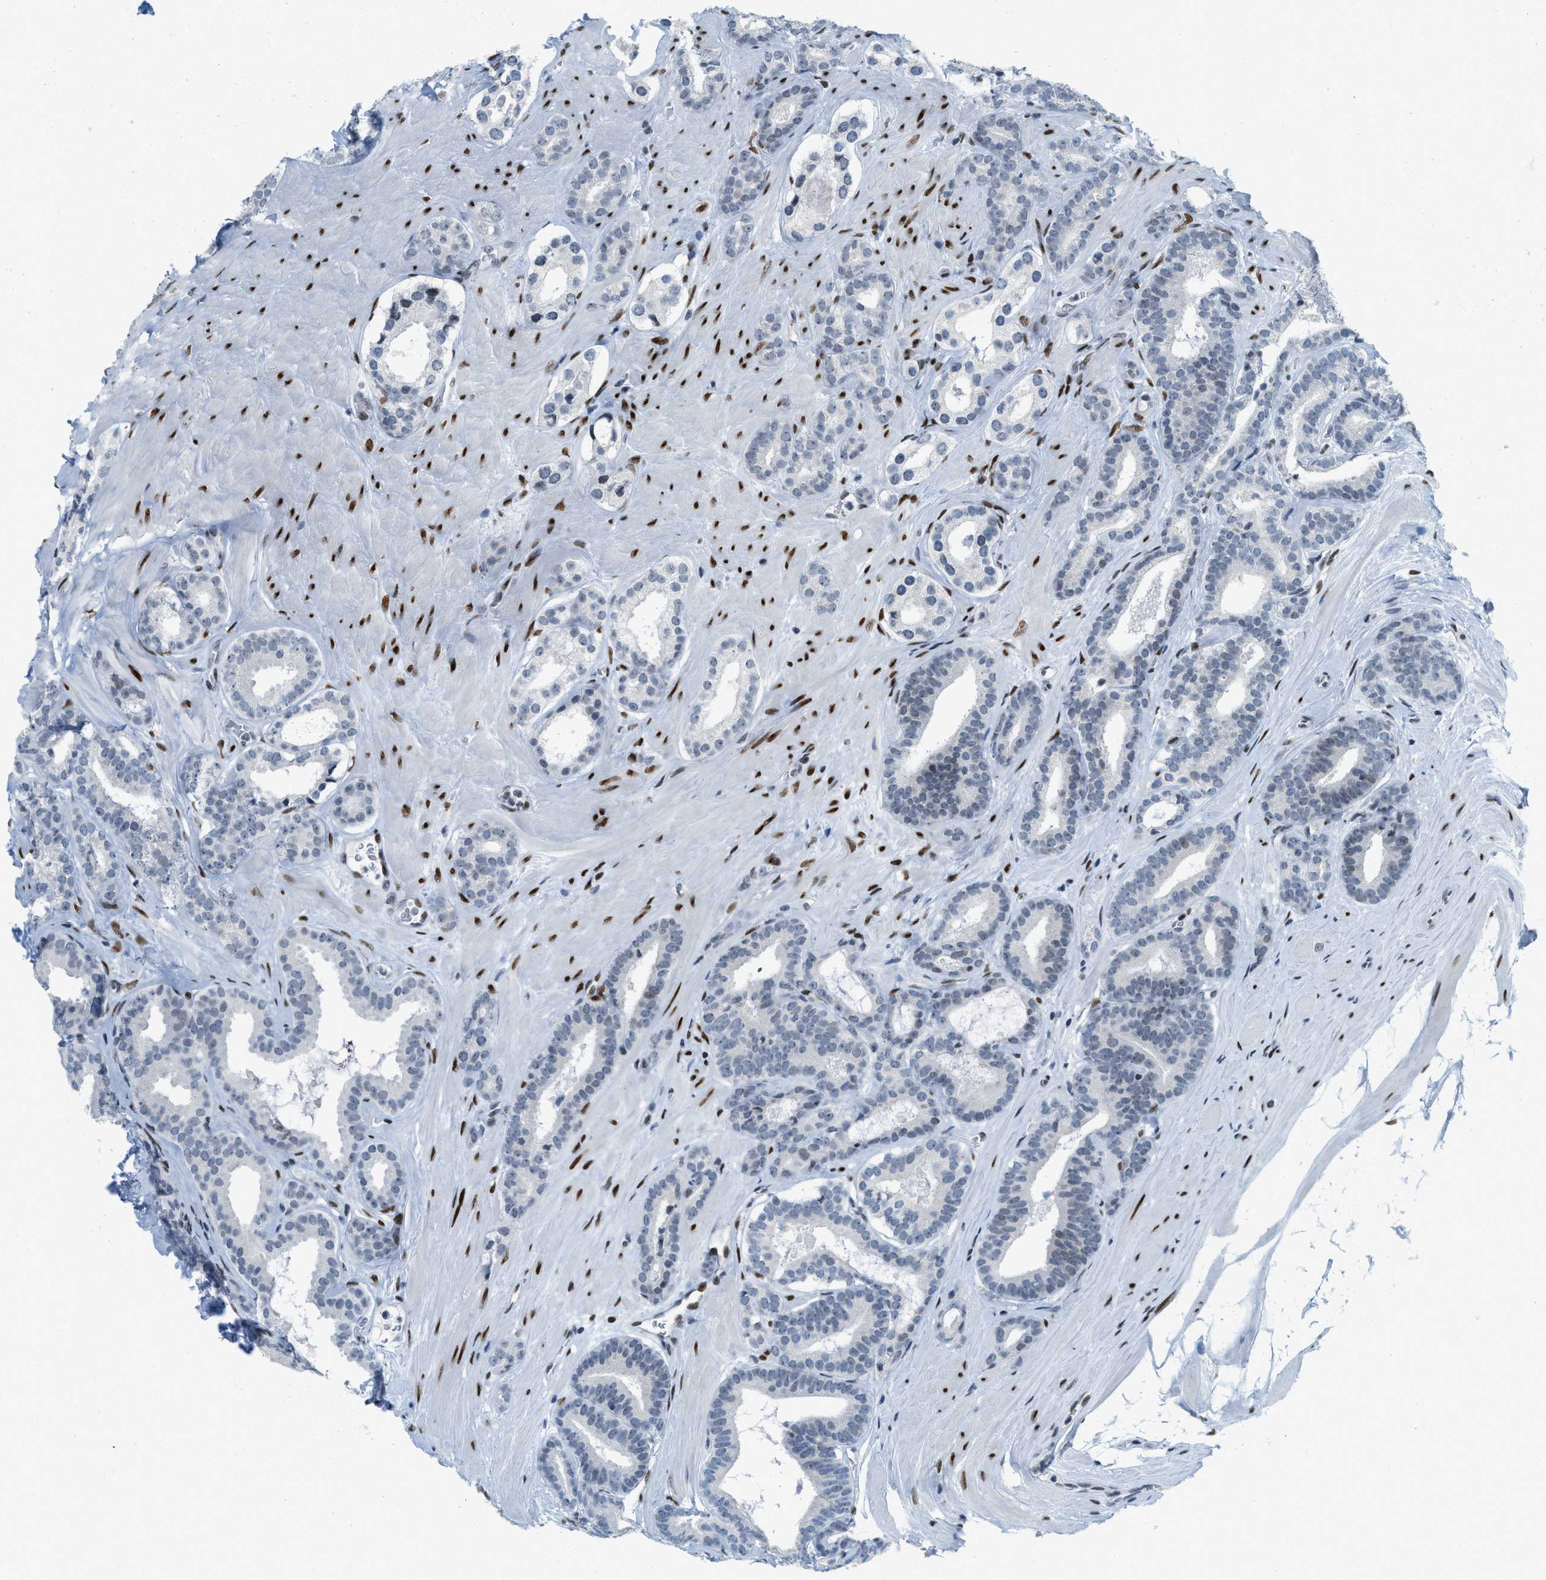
{"staining": {"intensity": "negative", "quantity": "none", "location": "none"}, "tissue": "prostate cancer", "cell_type": "Tumor cells", "image_type": "cancer", "snomed": [{"axis": "morphology", "description": "Adenocarcinoma, High grade"}, {"axis": "topography", "description": "Prostate"}], "caption": "Immunohistochemistry (IHC) micrograph of human prostate cancer (high-grade adenocarcinoma) stained for a protein (brown), which reveals no expression in tumor cells.", "gene": "PBX1", "patient": {"sex": "male", "age": 60}}